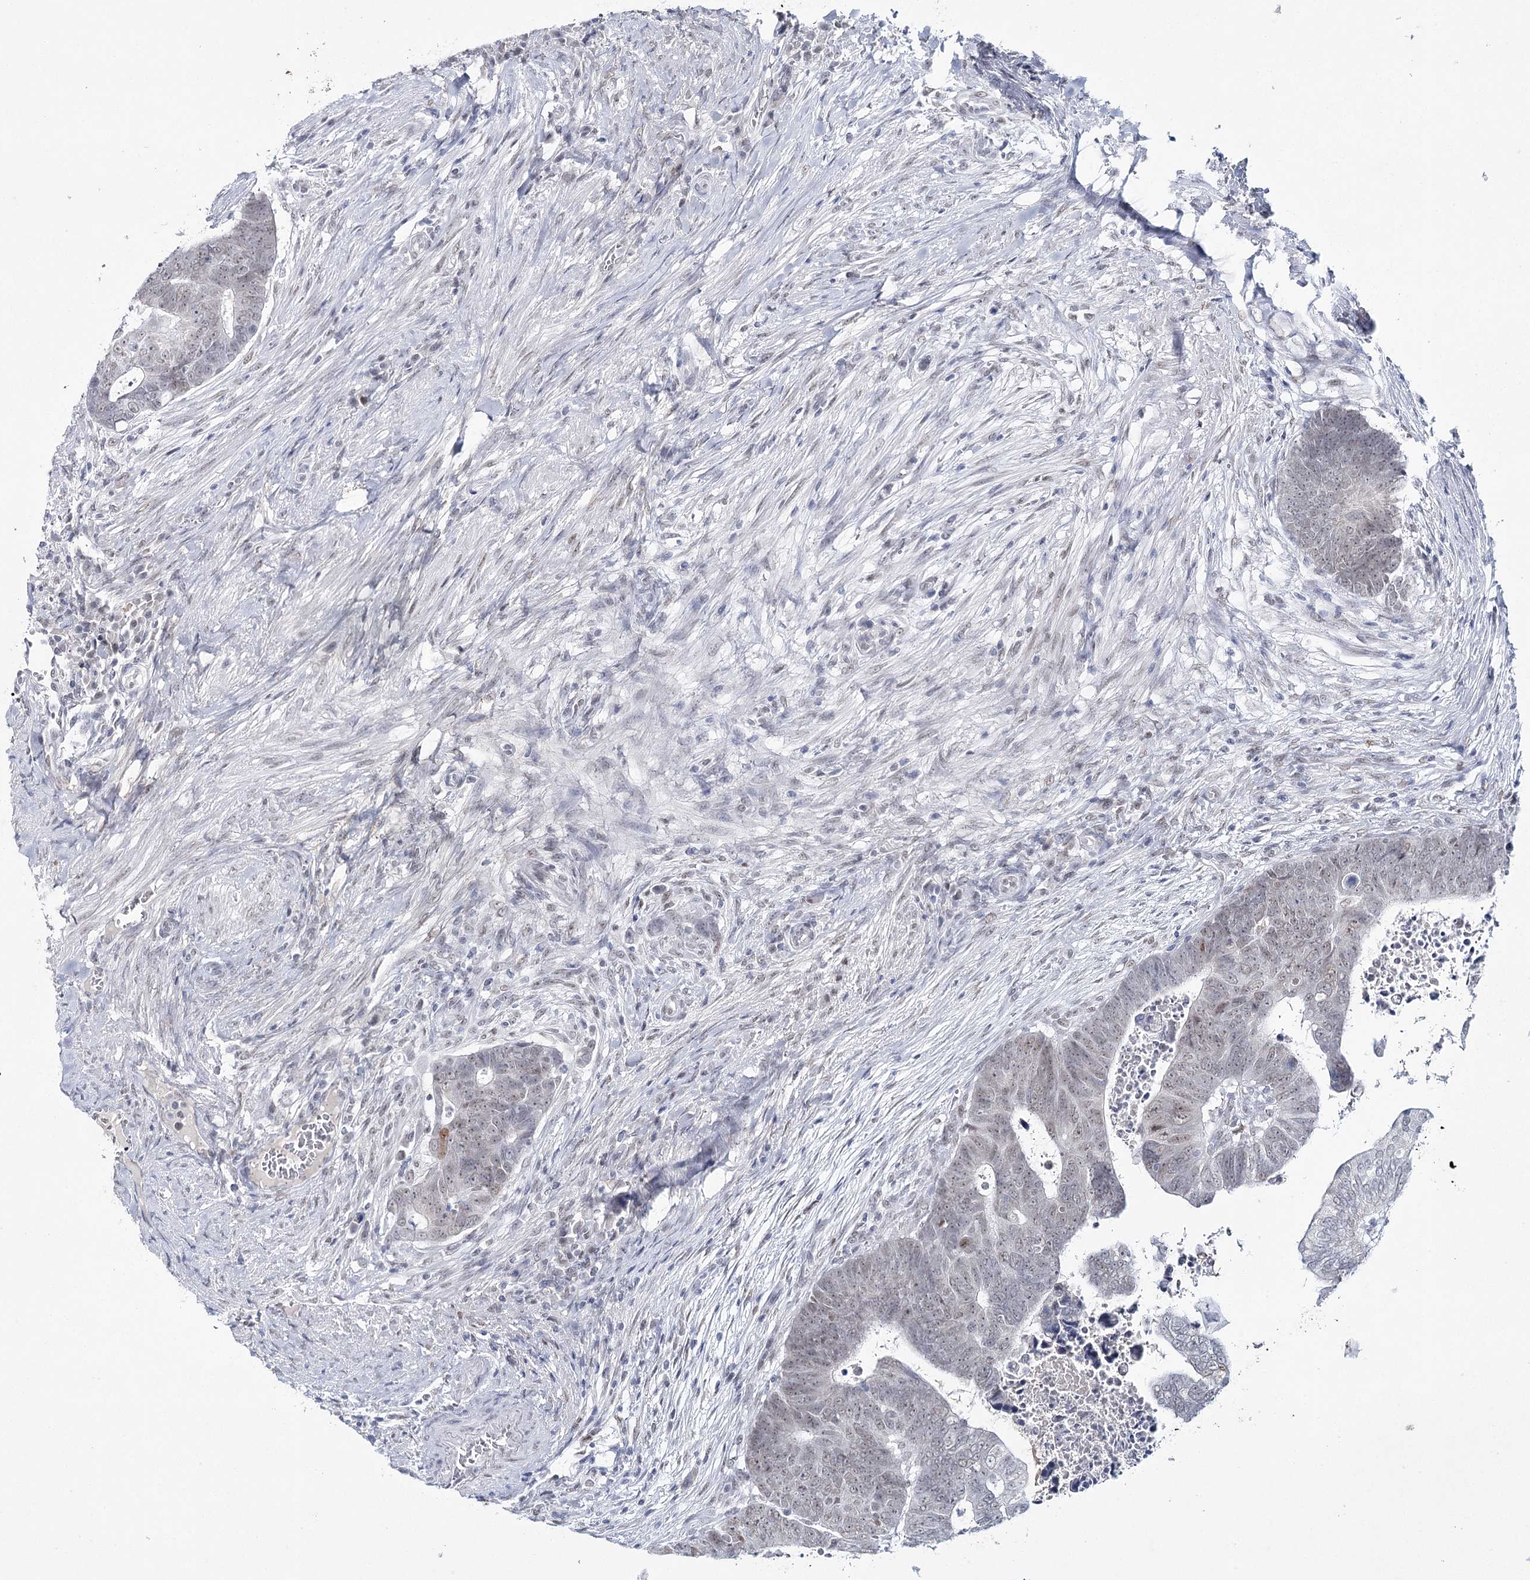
{"staining": {"intensity": "weak", "quantity": "25%-75%", "location": "nuclear"}, "tissue": "colorectal cancer", "cell_type": "Tumor cells", "image_type": "cancer", "snomed": [{"axis": "morphology", "description": "Normal tissue, NOS"}, {"axis": "morphology", "description": "Adenocarcinoma, NOS"}, {"axis": "topography", "description": "Rectum"}], "caption": "The photomicrograph shows a brown stain indicating the presence of a protein in the nuclear of tumor cells in colorectal adenocarcinoma. (Brightfield microscopy of DAB IHC at high magnification).", "gene": "ZC3H8", "patient": {"sex": "female", "age": 65}}